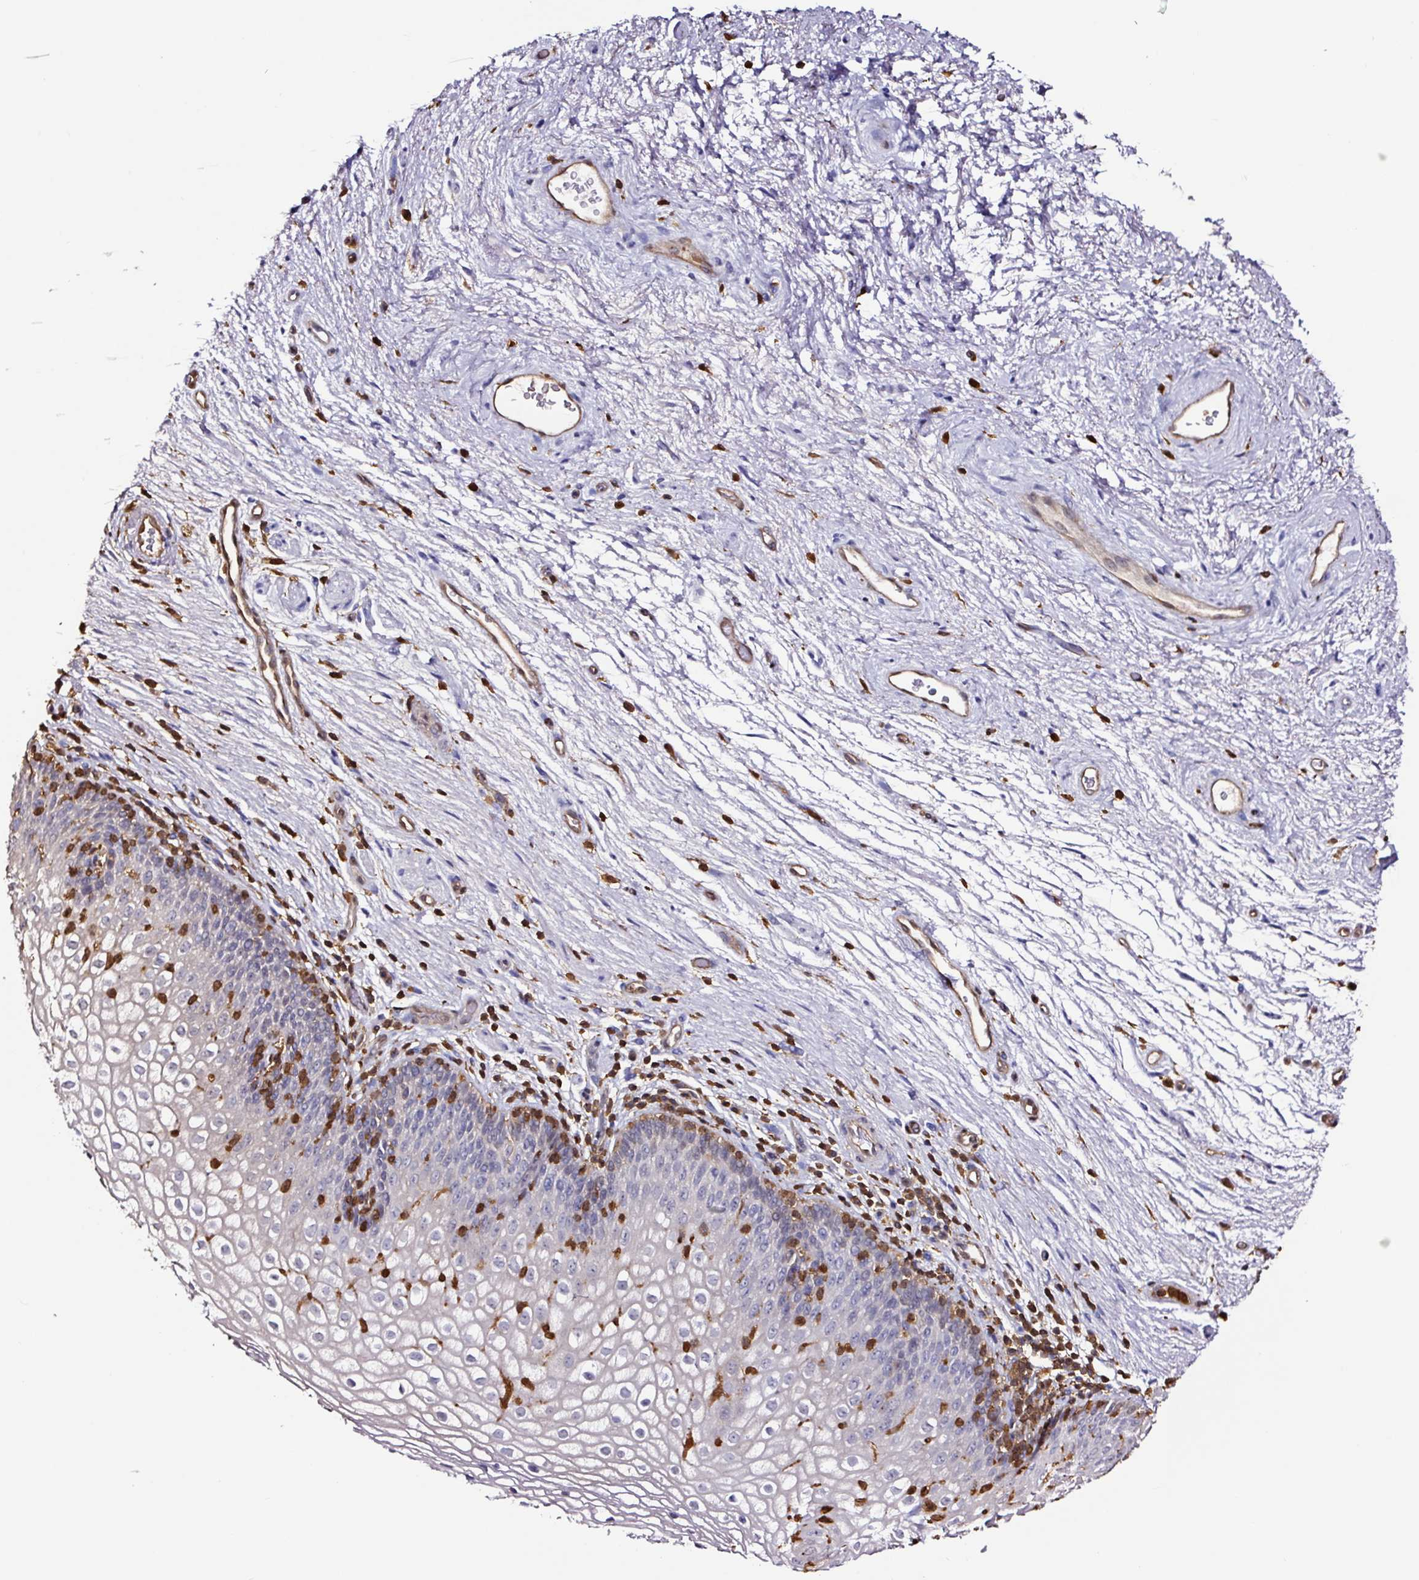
{"staining": {"intensity": "negative", "quantity": "none", "location": "none"}, "tissue": "vagina", "cell_type": "Squamous epithelial cells", "image_type": "normal", "snomed": [{"axis": "morphology", "description": "Normal tissue, NOS"}, {"axis": "topography", "description": "Vagina"}], "caption": "Immunohistochemistry histopathology image of normal vagina stained for a protein (brown), which displays no expression in squamous epithelial cells.", "gene": "ARHGDIB", "patient": {"sex": "female", "age": 47}}